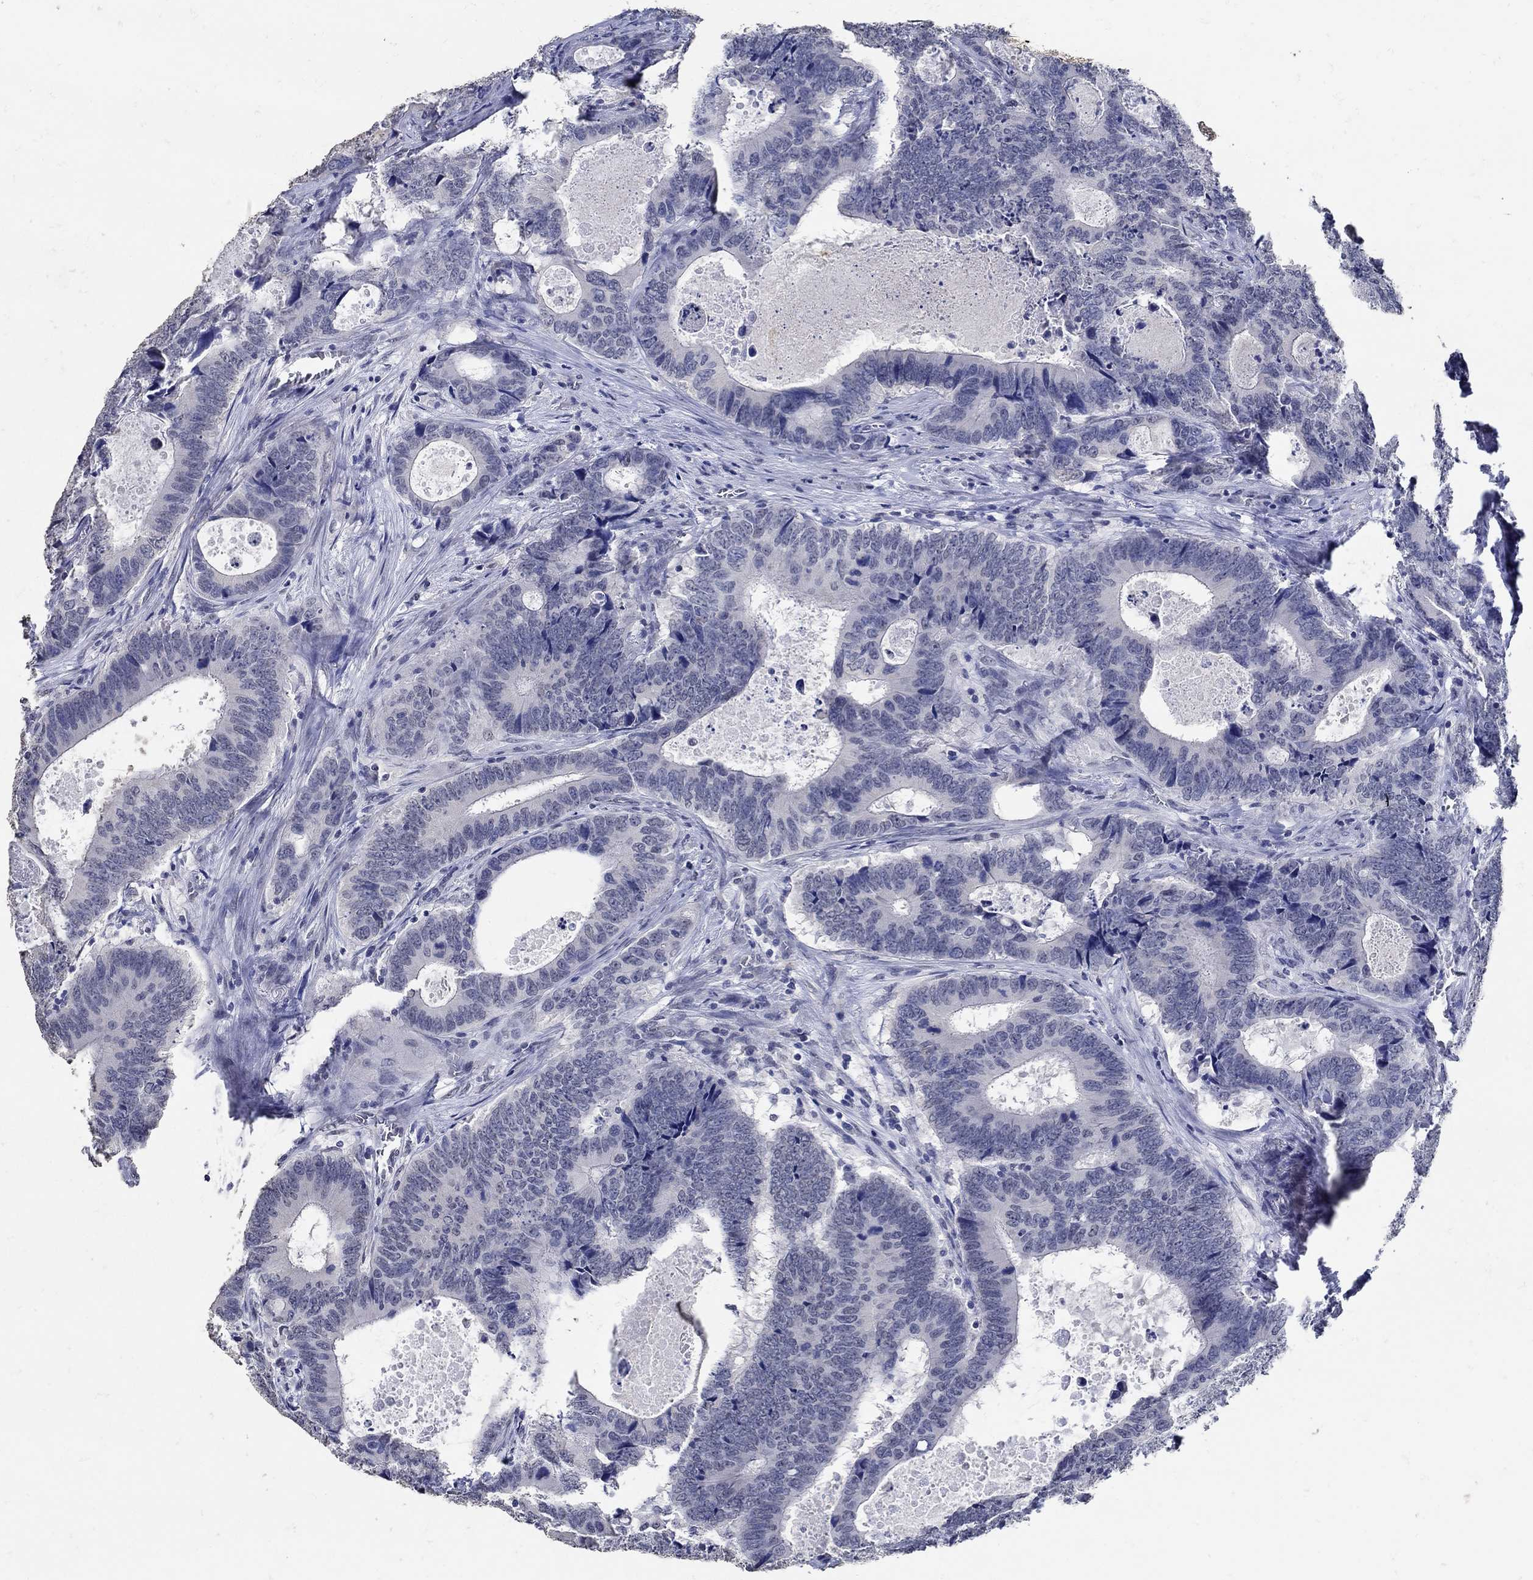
{"staining": {"intensity": "weak", "quantity": "<25%", "location": "cytoplasmic/membranous"}, "tissue": "colorectal cancer", "cell_type": "Tumor cells", "image_type": "cancer", "snomed": [{"axis": "morphology", "description": "Adenocarcinoma, NOS"}, {"axis": "topography", "description": "Colon"}], "caption": "Immunohistochemical staining of human colorectal cancer (adenocarcinoma) shows no significant expression in tumor cells. (Stains: DAB (3,3'-diaminobenzidine) immunohistochemistry with hematoxylin counter stain, Microscopy: brightfield microscopy at high magnification).", "gene": "KCNN3", "patient": {"sex": "female", "age": 82}}